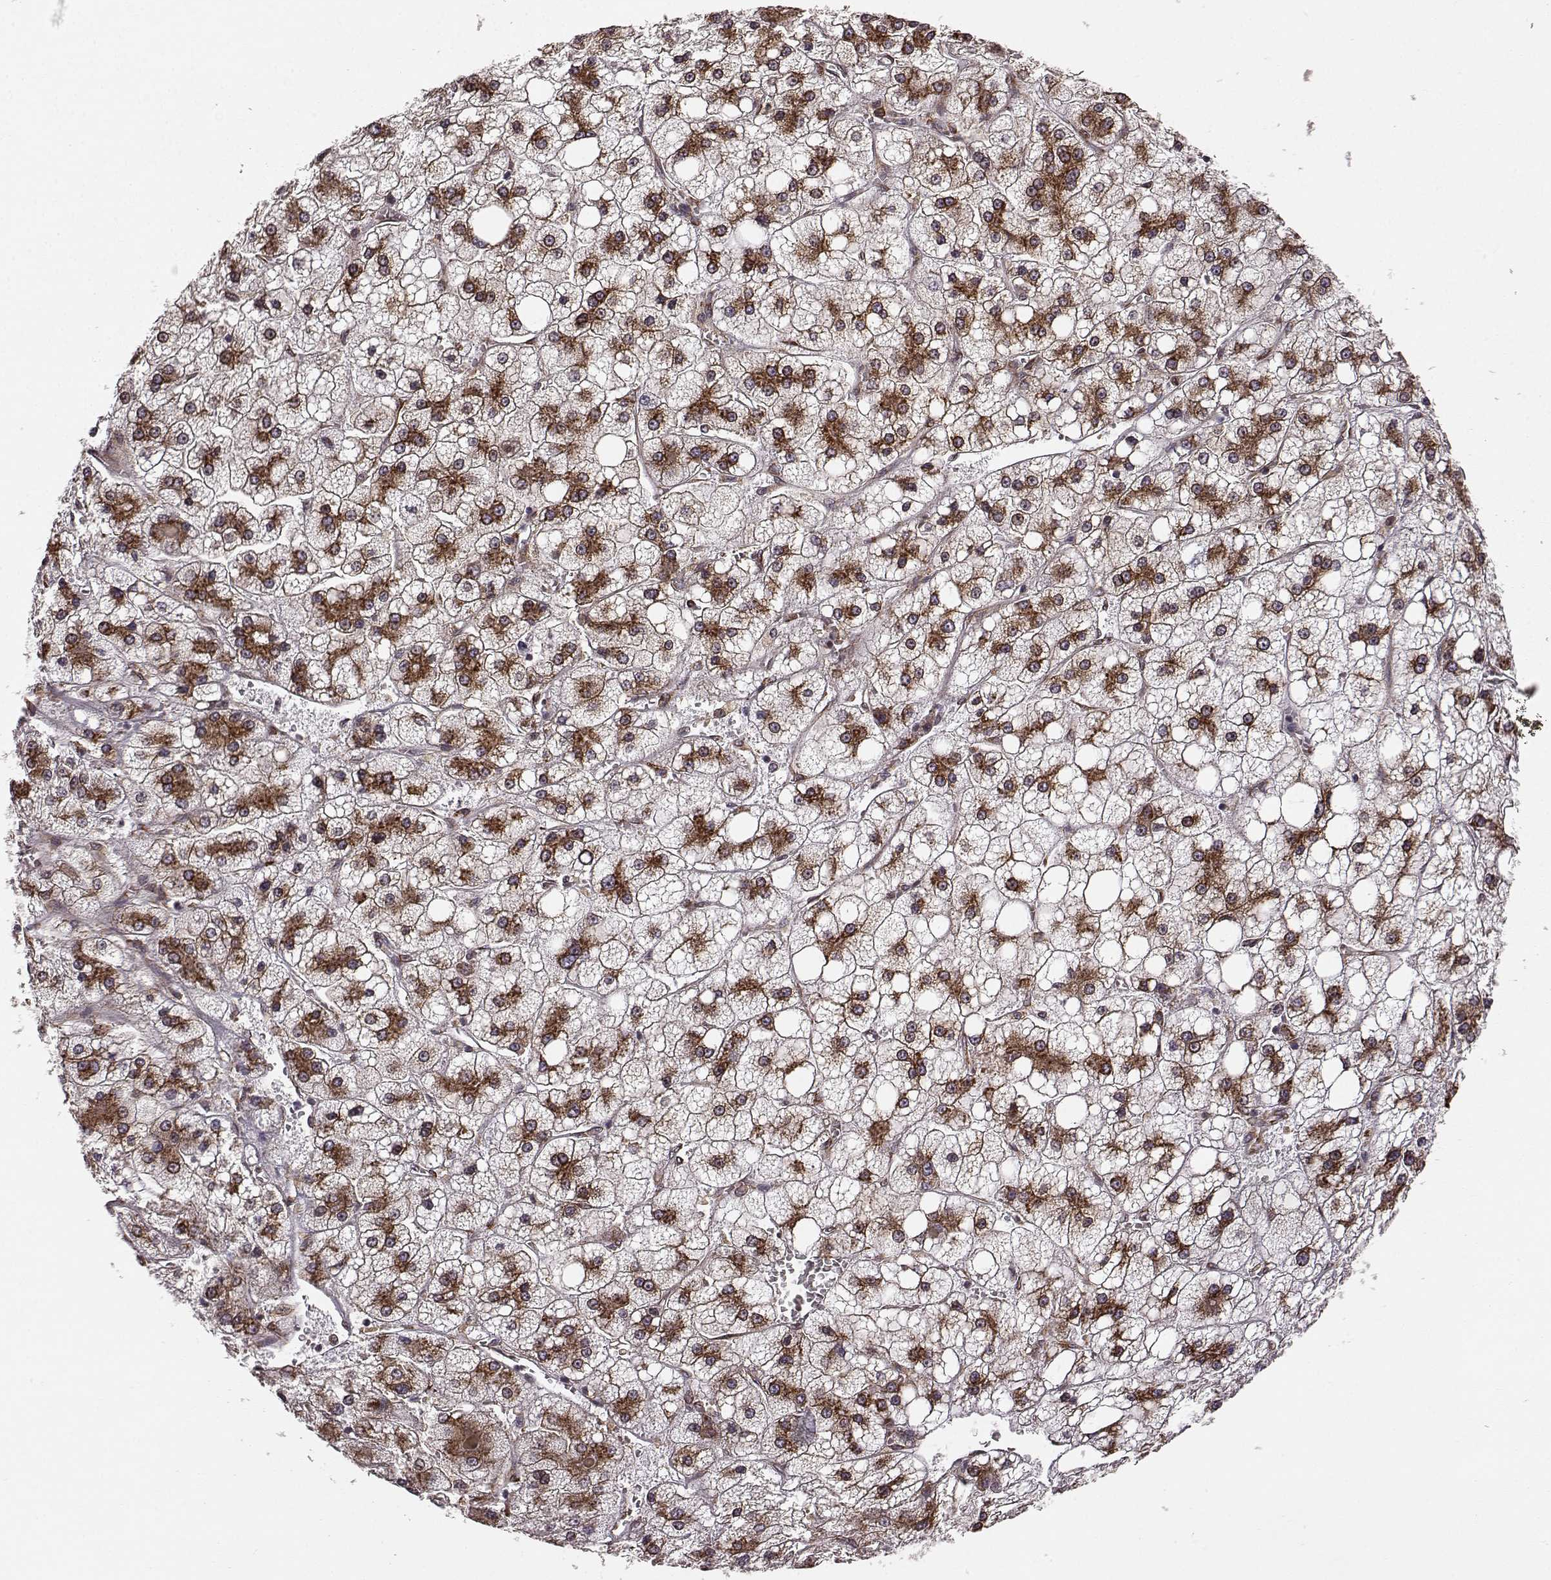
{"staining": {"intensity": "strong", "quantity": "25%-75%", "location": "cytoplasmic/membranous"}, "tissue": "liver cancer", "cell_type": "Tumor cells", "image_type": "cancer", "snomed": [{"axis": "morphology", "description": "Carcinoma, Hepatocellular, NOS"}, {"axis": "topography", "description": "Liver"}], "caption": "A micrograph of human liver hepatocellular carcinoma stained for a protein shows strong cytoplasmic/membranous brown staining in tumor cells.", "gene": "TMEM14A", "patient": {"sex": "male", "age": 73}}